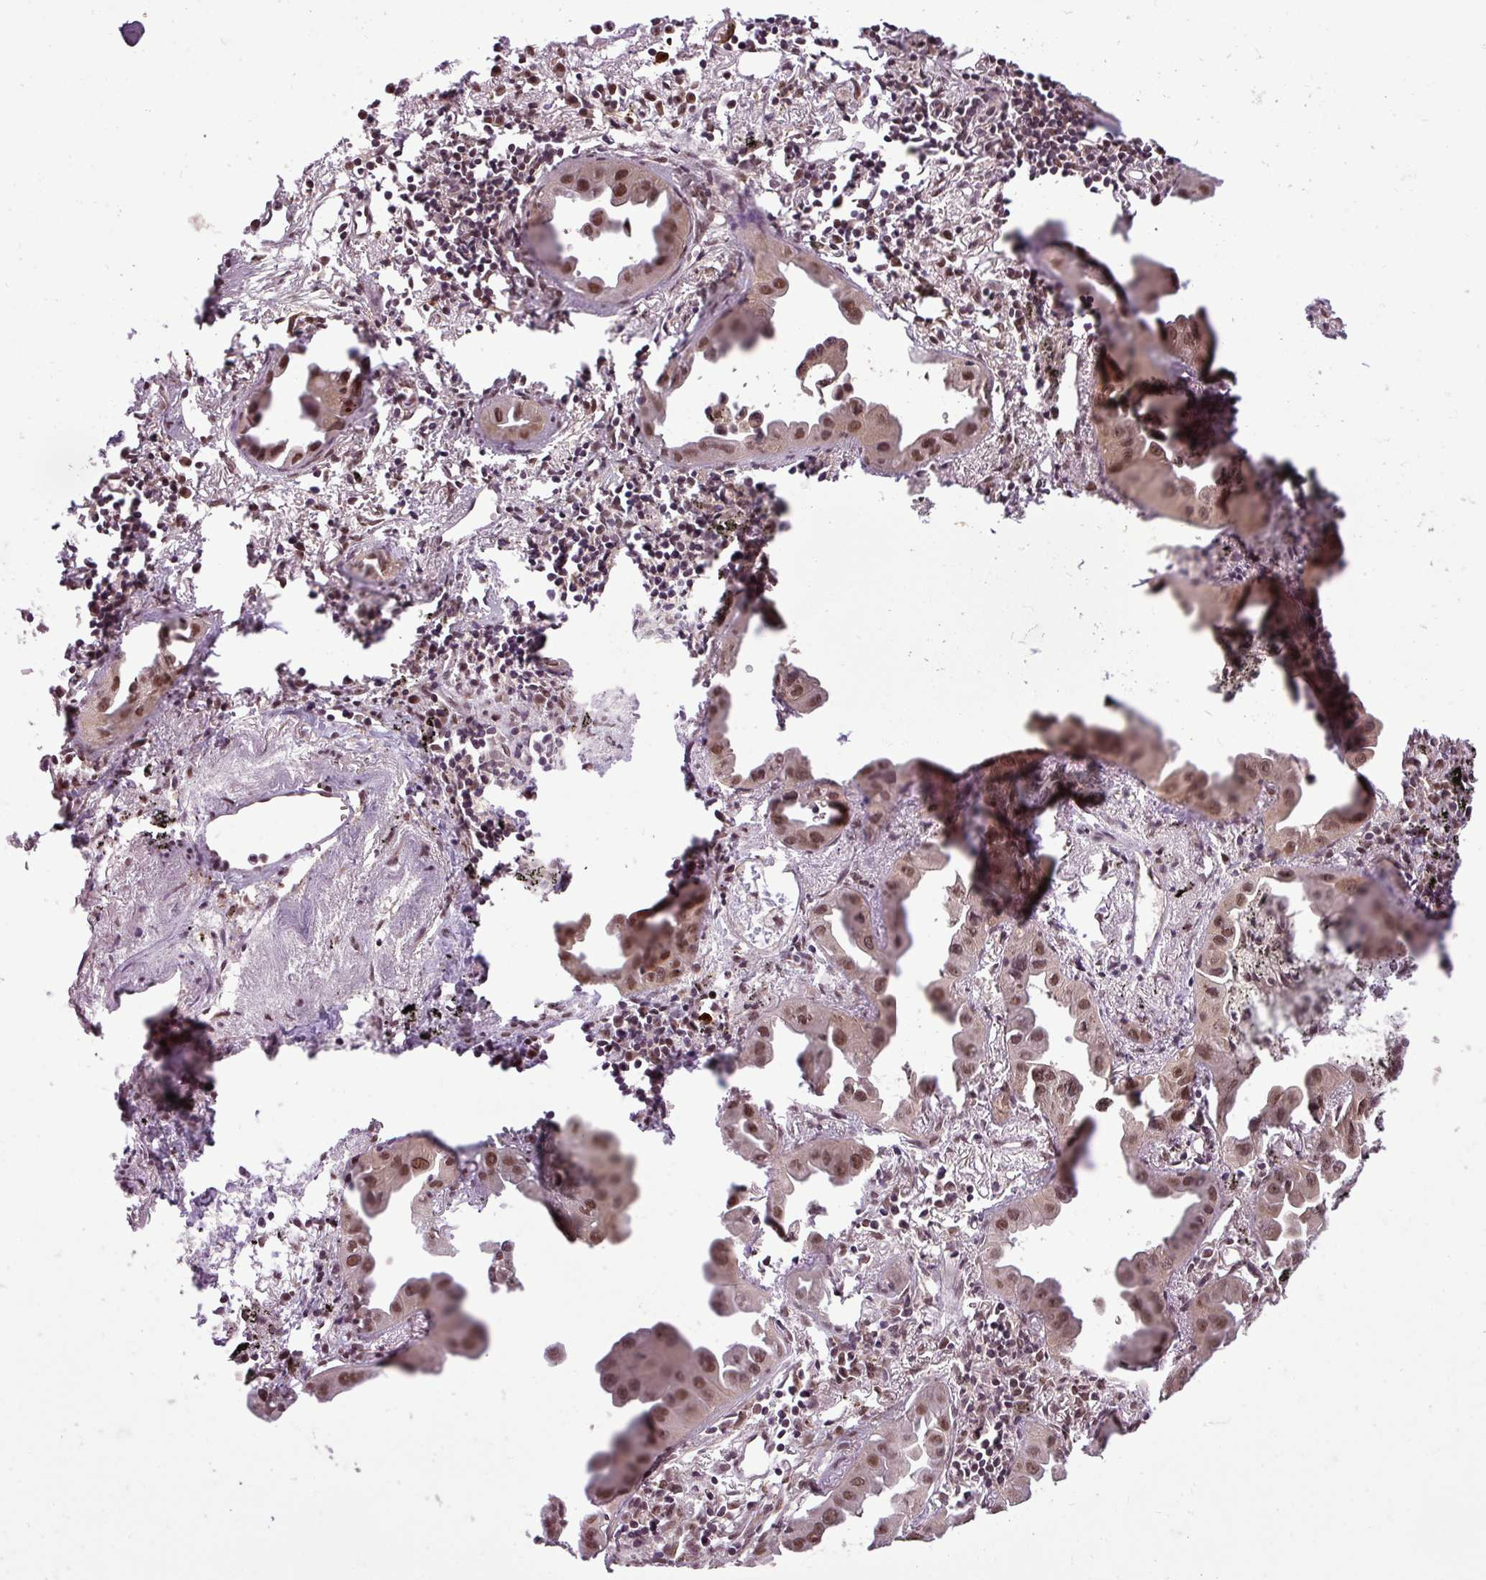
{"staining": {"intensity": "moderate", "quantity": ">75%", "location": "cytoplasmic/membranous,nuclear"}, "tissue": "lung cancer", "cell_type": "Tumor cells", "image_type": "cancer", "snomed": [{"axis": "morphology", "description": "Adenocarcinoma, NOS"}, {"axis": "topography", "description": "Lung"}], "caption": "Immunohistochemical staining of human lung adenocarcinoma displays moderate cytoplasmic/membranous and nuclear protein expression in about >75% of tumor cells.", "gene": "MFHAS1", "patient": {"sex": "male", "age": 68}}